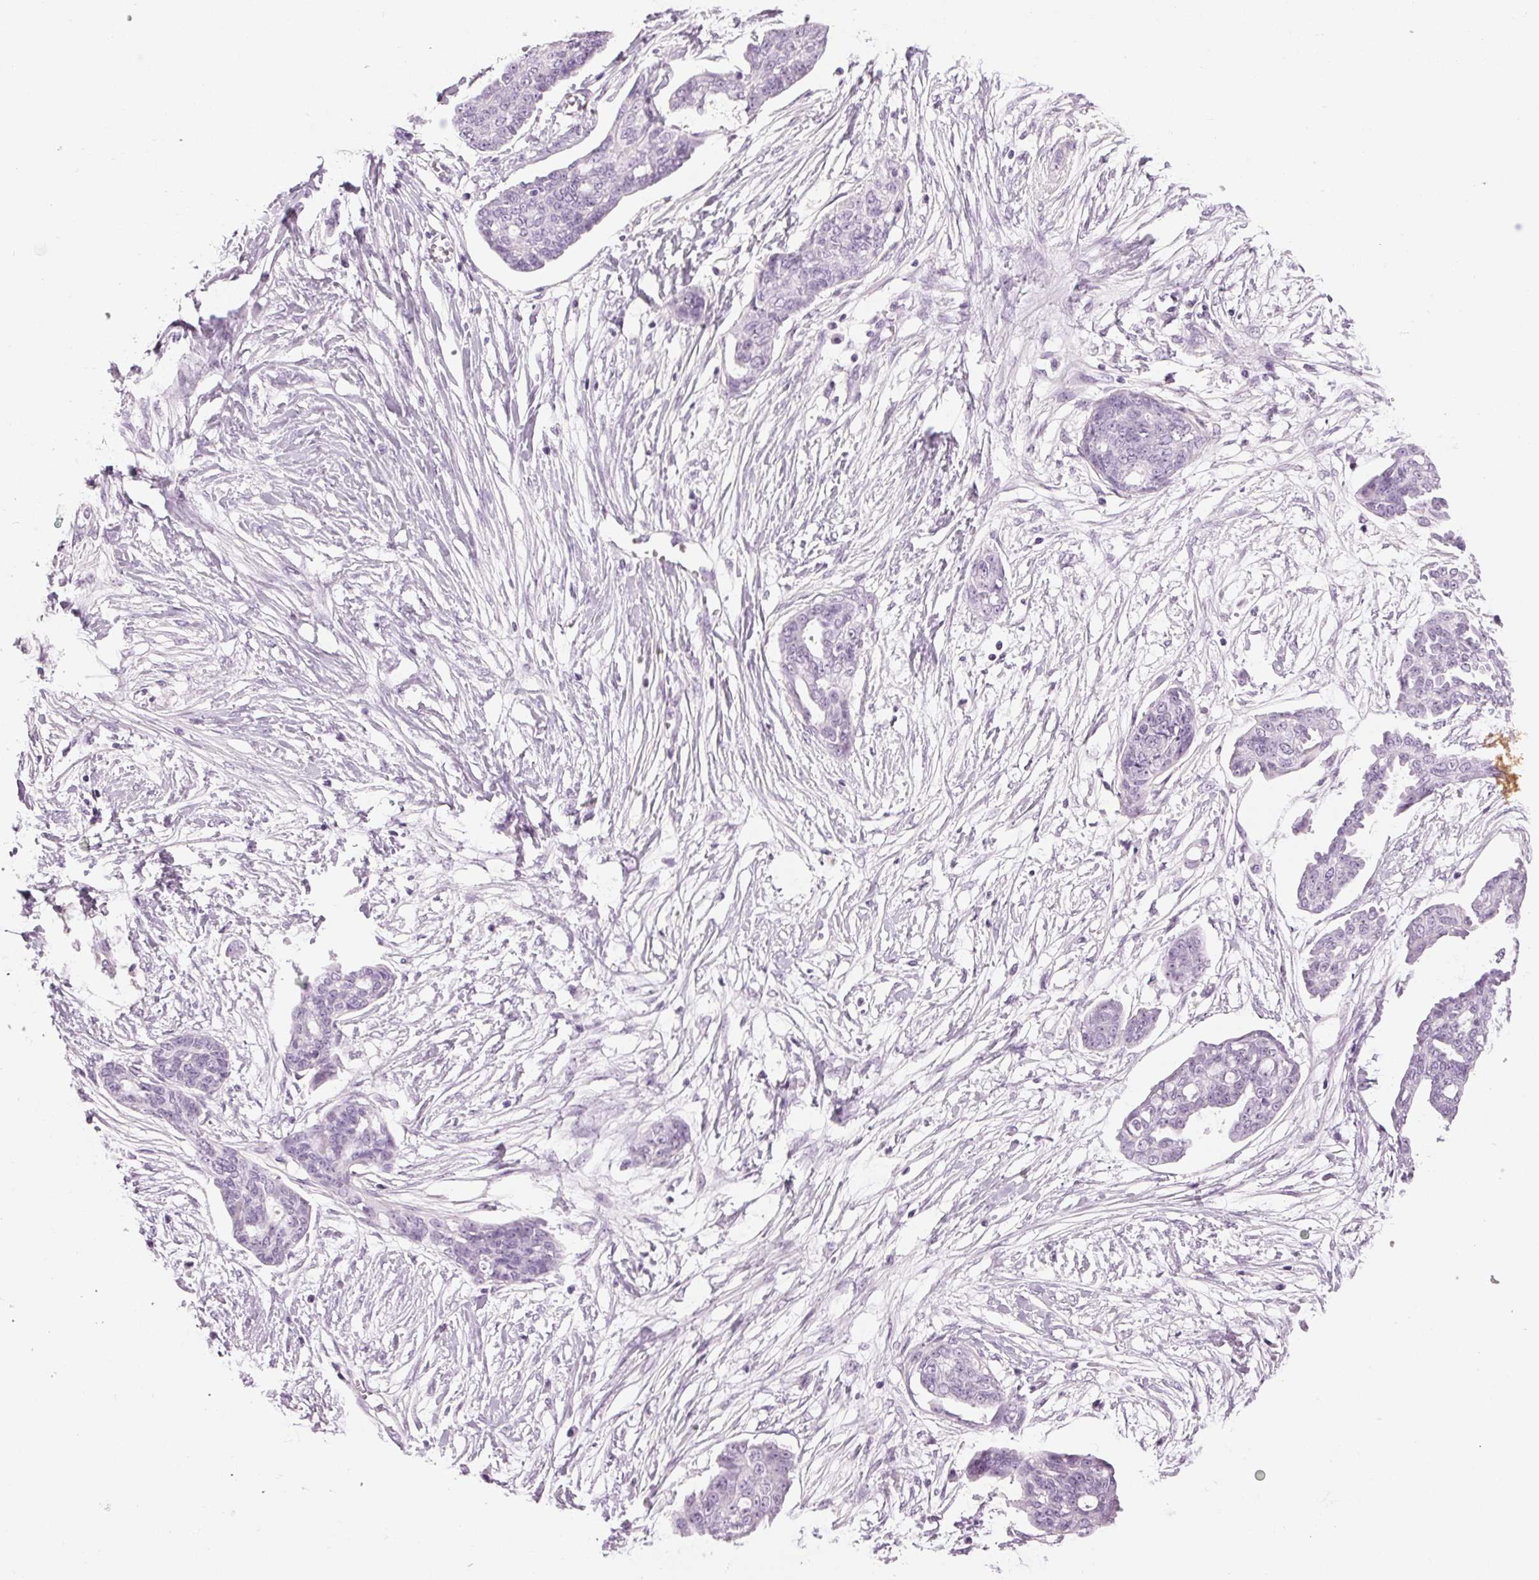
{"staining": {"intensity": "negative", "quantity": "none", "location": "none"}, "tissue": "ovarian cancer", "cell_type": "Tumor cells", "image_type": "cancer", "snomed": [{"axis": "morphology", "description": "Cystadenocarcinoma, serous, NOS"}, {"axis": "topography", "description": "Ovary"}], "caption": "Protein analysis of ovarian serous cystadenocarcinoma shows no significant positivity in tumor cells.", "gene": "MPO", "patient": {"sex": "female", "age": 71}}